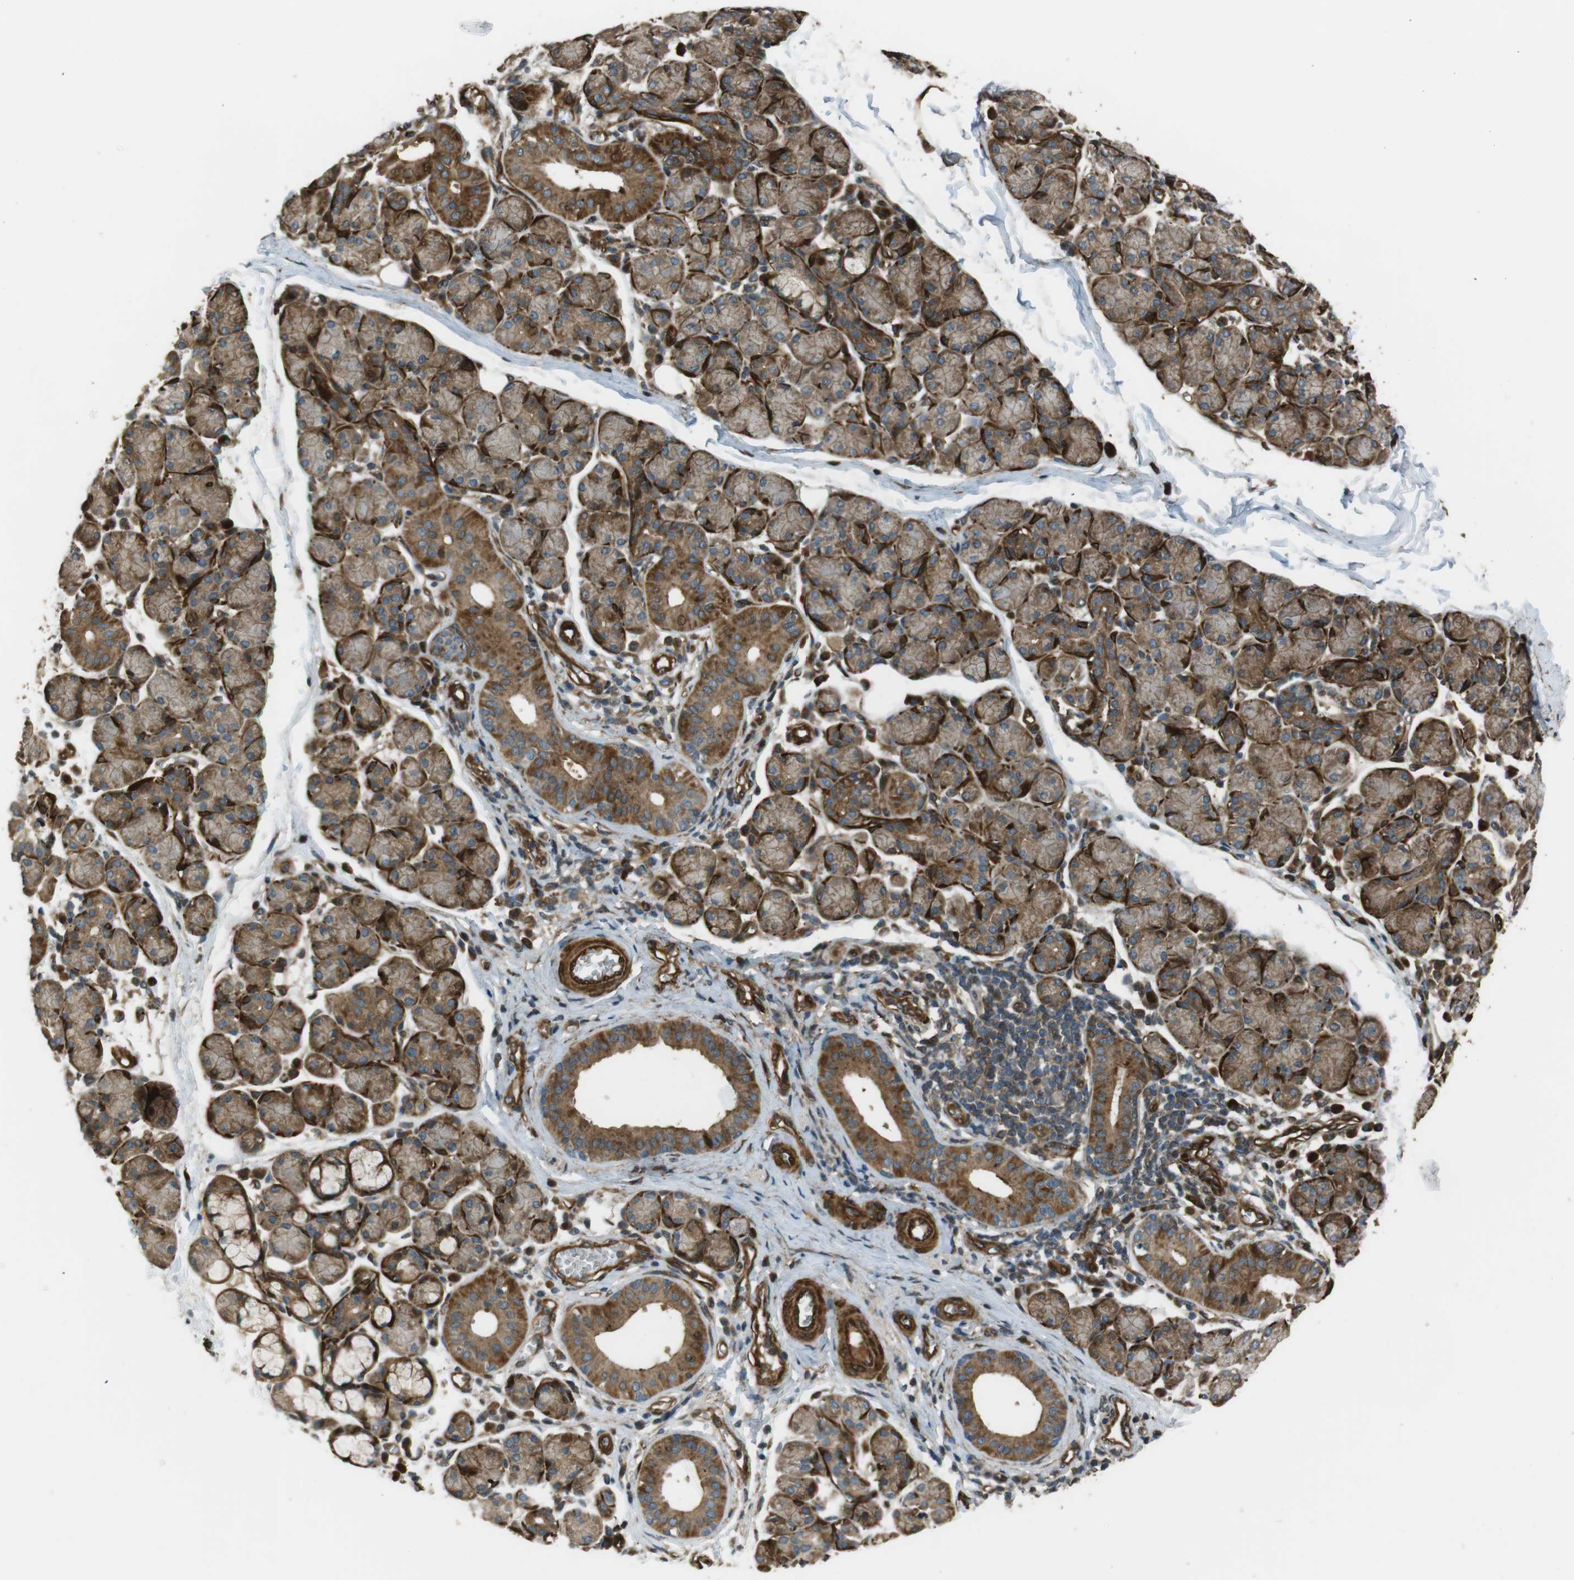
{"staining": {"intensity": "strong", "quantity": ">75%", "location": "cytoplasmic/membranous"}, "tissue": "salivary gland", "cell_type": "Glandular cells", "image_type": "normal", "snomed": [{"axis": "morphology", "description": "Normal tissue, NOS"}, {"axis": "morphology", "description": "Inflammation, NOS"}, {"axis": "topography", "description": "Lymph node"}, {"axis": "topography", "description": "Salivary gland"}], "caption": "The micrograph displays staining of benign salivary gland, revealing strong cytoplasmic/membranous protein expression (brown color) within glandular cells.", "gene": "MSRB3", "patient": {"sex": "male", "age": 3}}